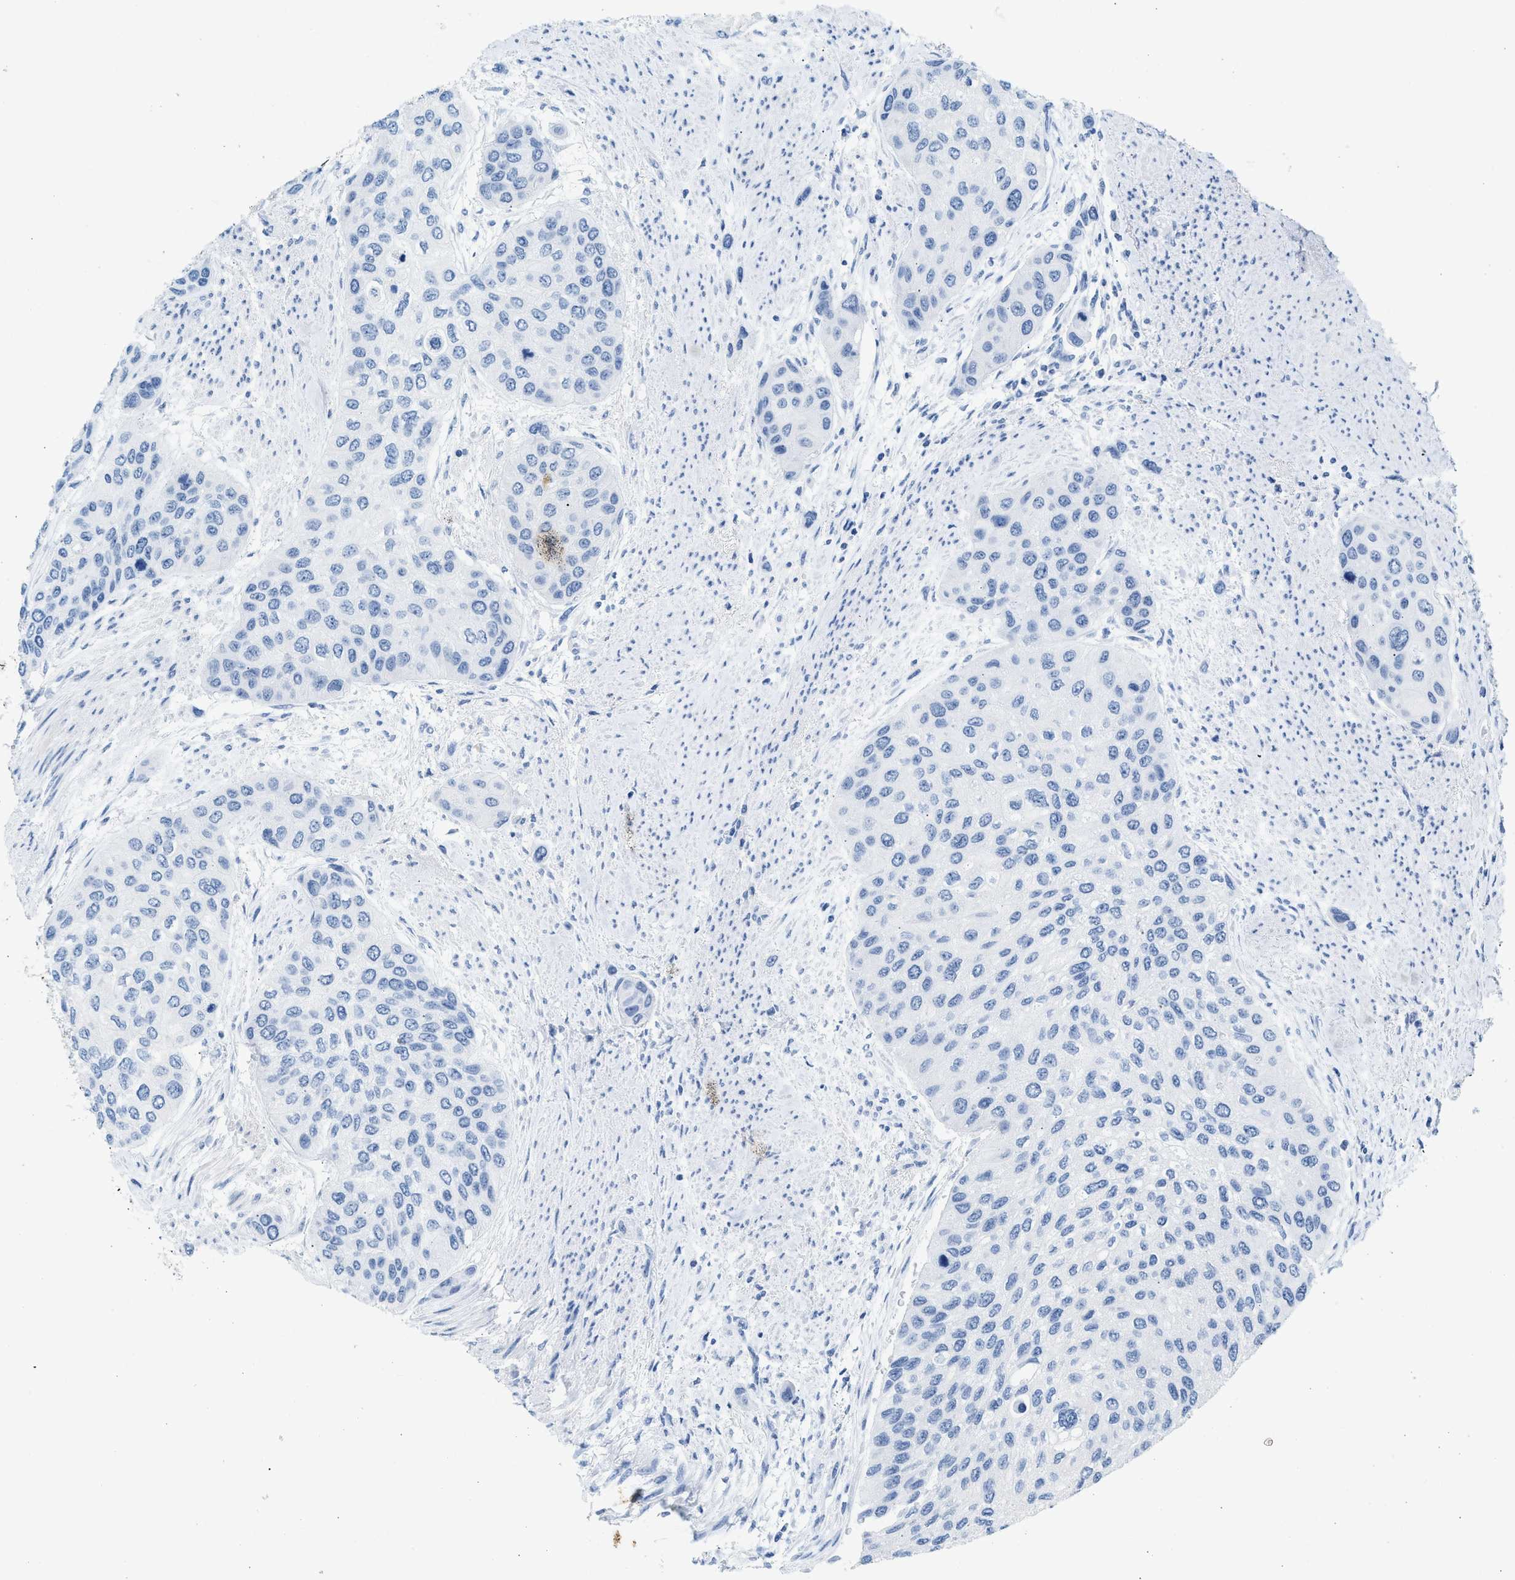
{"staining": {"intensity": "negative", "quantity": "none", "location": "none"}, "tissue": "urothelial cancer", "cell_type": "Tumor cells", "image_type": "cancer", "snomed": [{"axis": "morphology", "description": "Urothelial carcinoma, High grade"}, {"axis": "topography", "description": "Urinary bladder"}], "caption": "There is no significant expression in tumor cells of urothelial cancer.", "gene": "HHATL", "patient": {"sex": "female", "age": 56}}